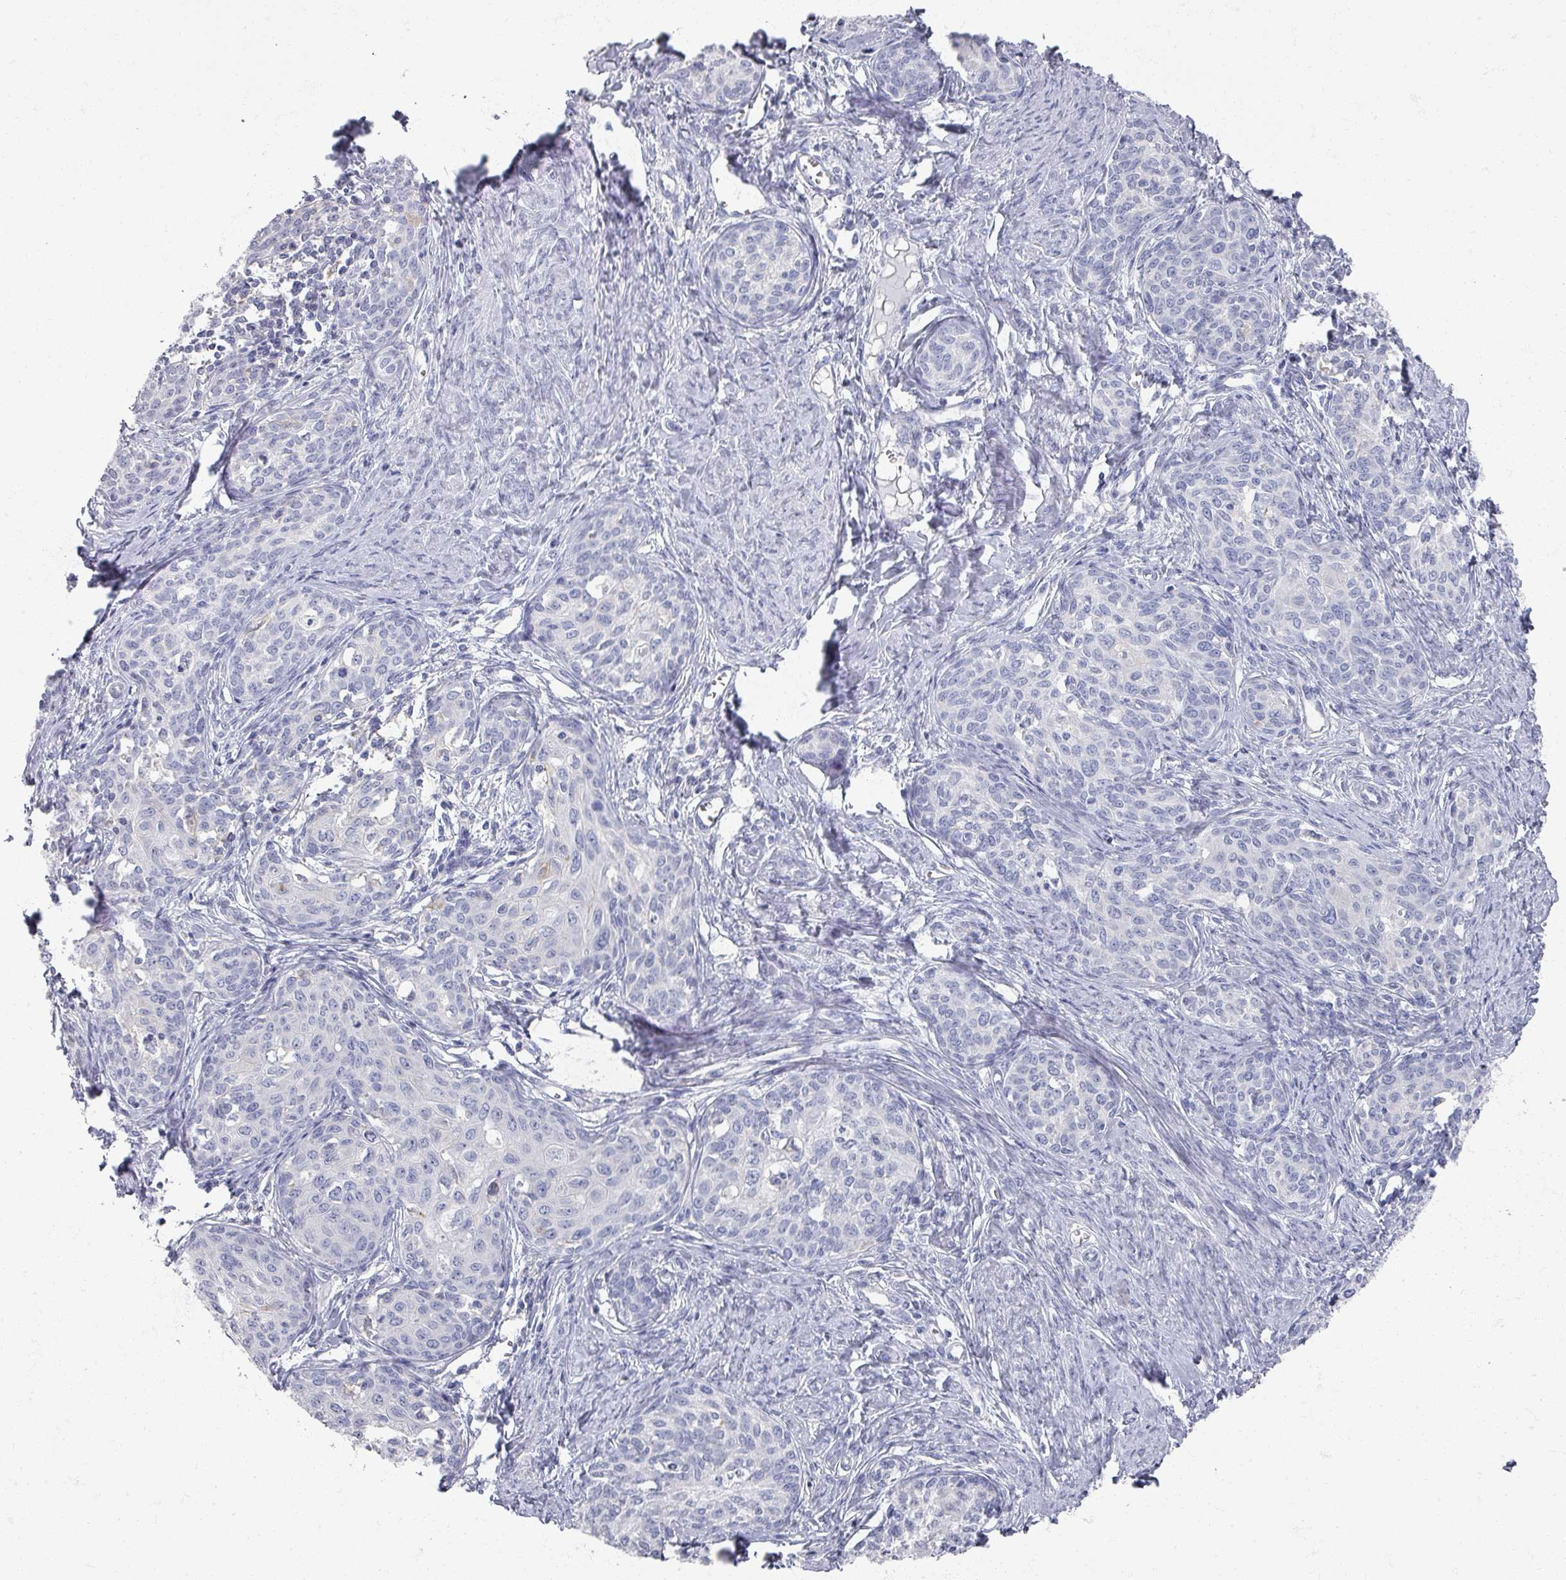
{"staining": {"intensity": "negative", "quantity": "none", "location": "none"}, "tissue": "cervical cancer", "cell_type": "Tumor cells", "image_type": "cancer", "snomed": [{"axis": "morphology", "description": "Squamous cell carcinoma, NOS"}, {"axis": "morphology", "description": "Adenocarcinoma, NOS"}, {"axis": "topography", "description": "Cervix"}], "caption": "Immunohistochemical staining of cervical cancer (squamous cell carcinoma) reveals no significant staining in tumor cells.", "gene": "OMG", "patient": {"sex": "female", "age": 52}}